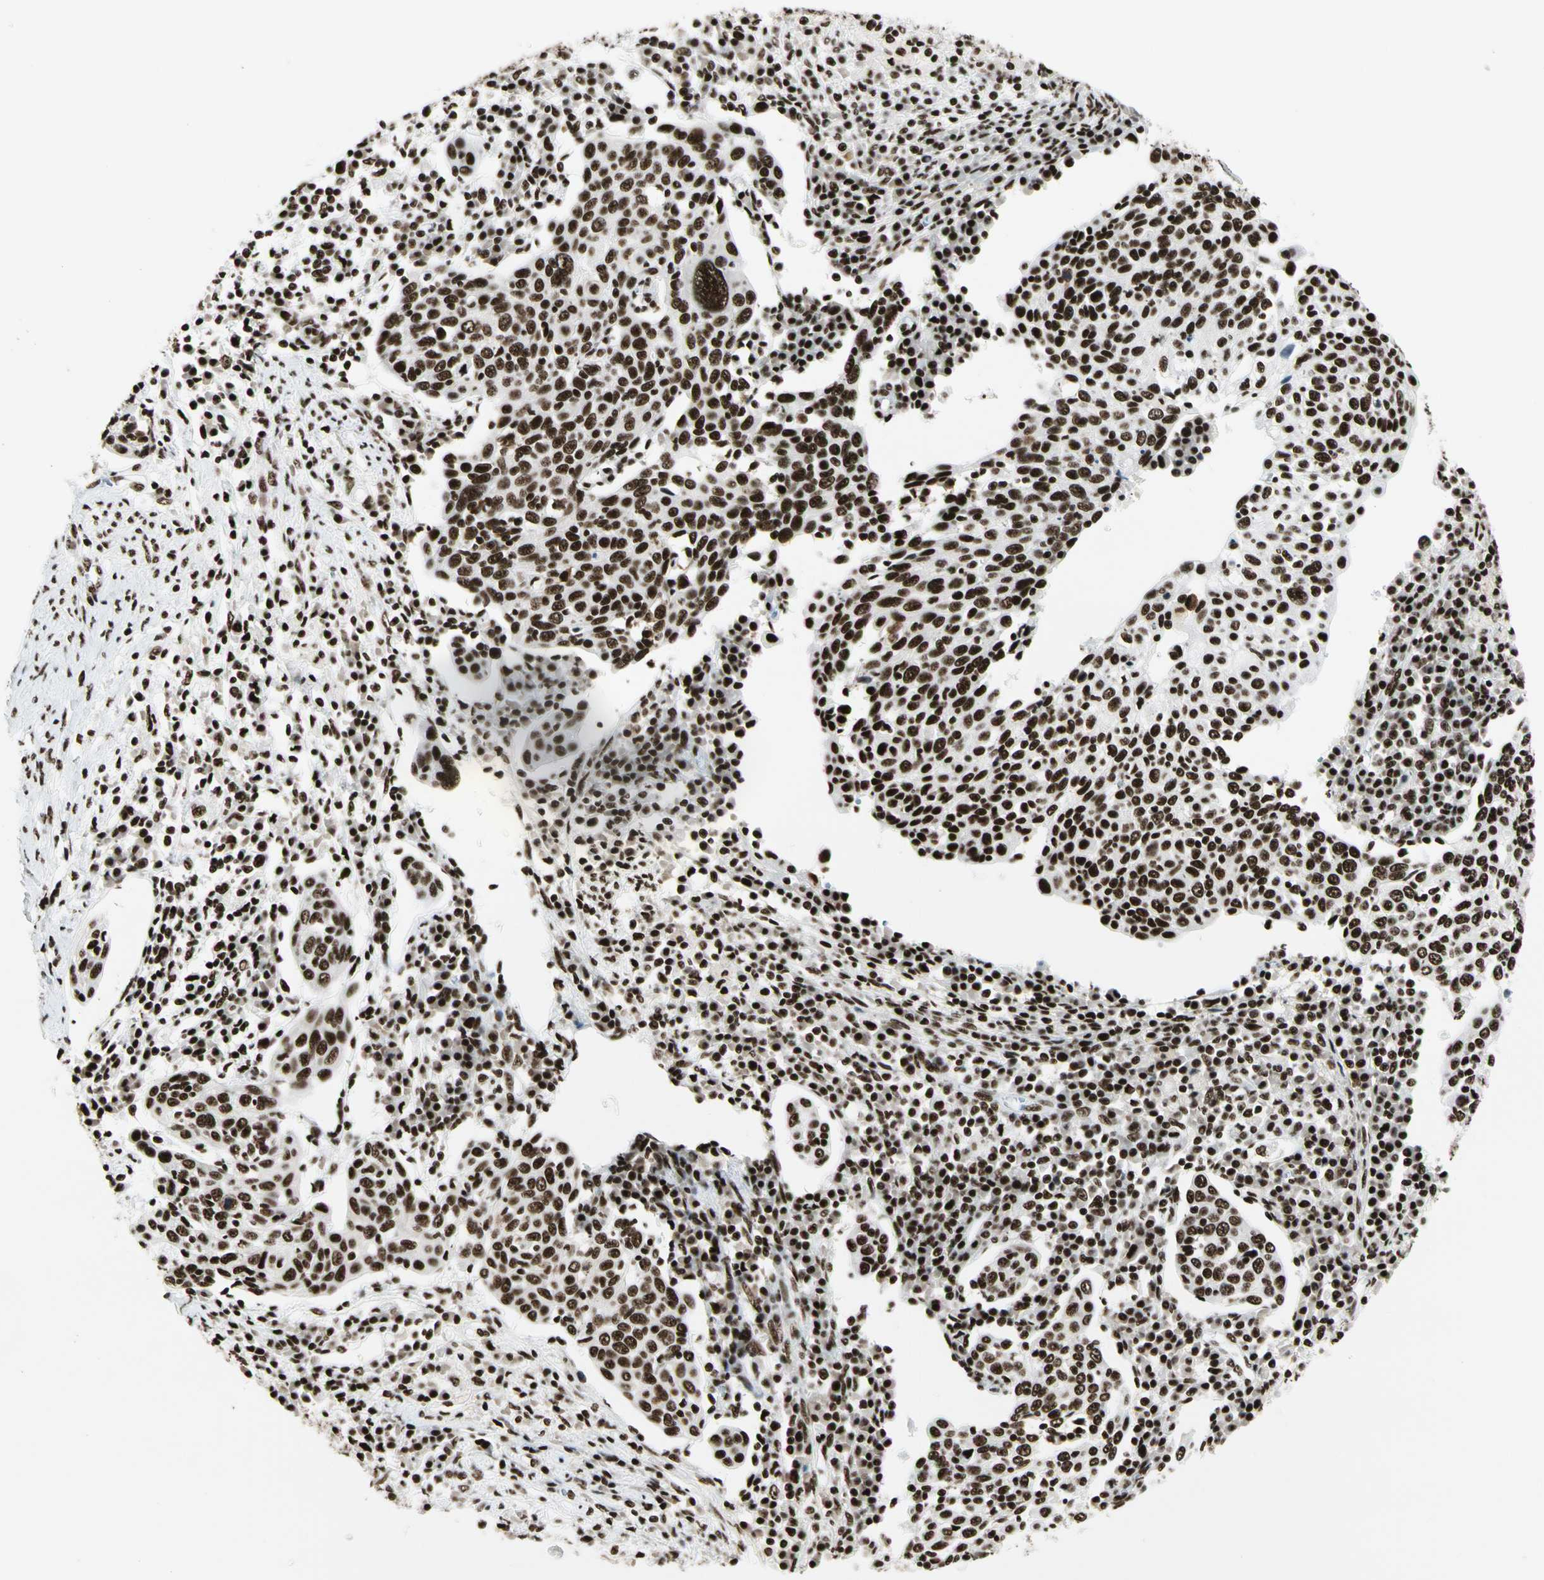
{"staining": {"intensity": "strong", "quantity": ">75%", "location": "nuclear"}, "tissue": "cervical cancer", "cell_type": "Tumor cells", "image_type": "cancer", "snomed": [{"axis": "morphology", "description": "Squamous cell carcinoma, NOS"}, {"axis": "topography", "description": "Cervix"}], "caption": "High-power microscopy captured an IHC micrograph of cervical cancer, revealing strong nuclear expression in about >75% of tumor cells.", "gene": "CCAR1", "patient": {"sex": "female", "age": 40}}